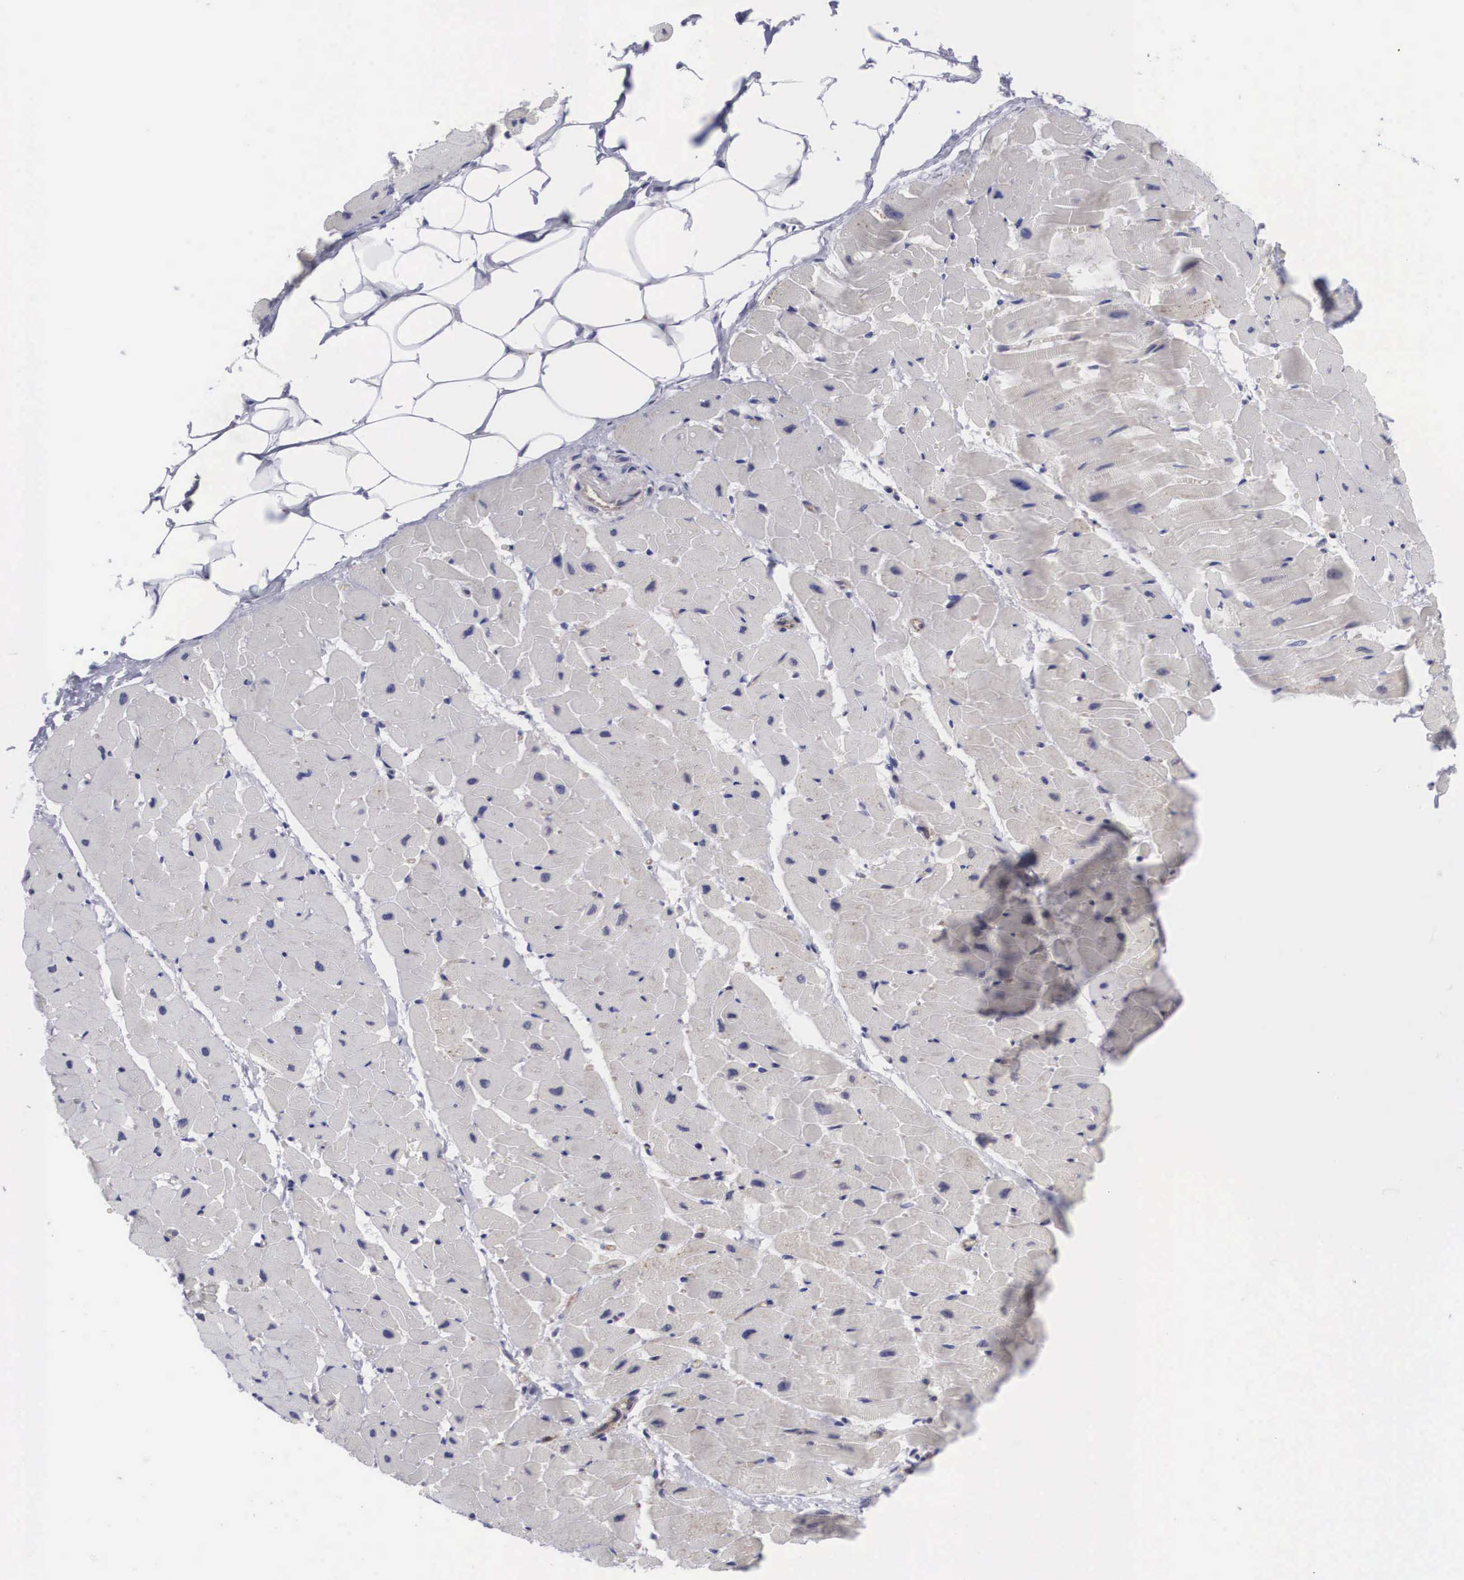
{"staining": {"intensity": "negative", "quantity": "none", "location": "none"}, "tissue": "heart muscle", "cell_type": "Cardiomyocytes", "image_type": "normal", "snomed": [{"axis": "morphology", "description": "Normal tissue, NOS"}, {"axis": "topography", "description": "Heart"}], "caption": "The micrograph reveals no staining of cardiomyocytes in benign heart muscle. (Stains: DAB immunohistochemistry (IHC) with hematoxylin counter stain, Microscopy: brightfield microscopy at high magnification).", "gene": "MAST4", "patient": {"sex": "female", "age": 19}}